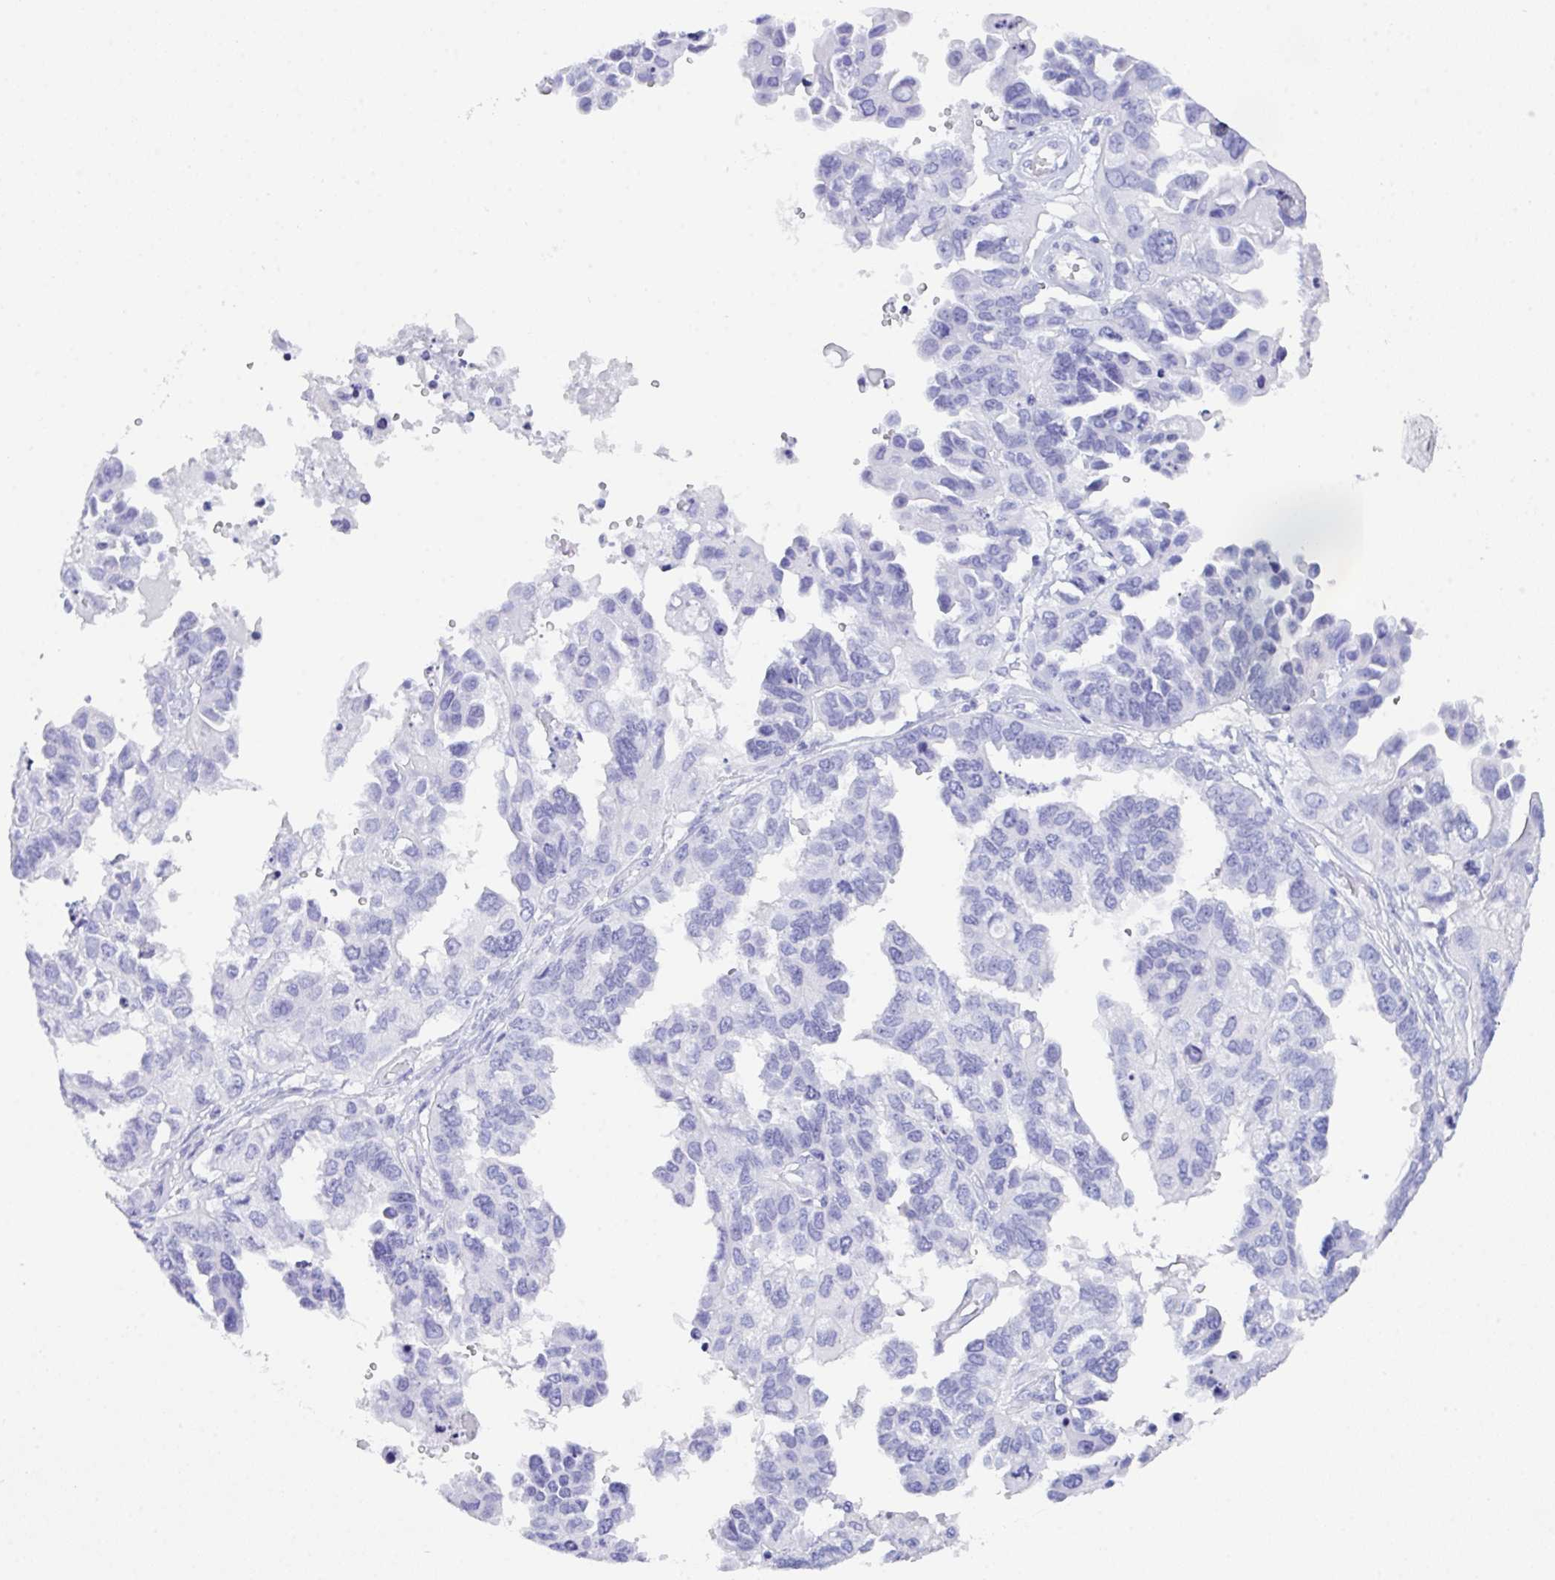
{"staining": {"intensity": "negative", "quantity": "none", "location": "none"}, "tissue": "ovarian cancer", "cell_type": "Tumor cells", "image_type": "cancer", "snomed": [{"axis": "morphology", "description": "Cystadenocarcinoma, serous, NOS"}, {"axis": "topography", "description": "Ovary"}], "caption": "Tumor cells show no significant protein staining in ovarian cancer (serous cystadenocarcinoma).", "gene": "ZNF850", "patient": {"sex": "female", "age": 53}}